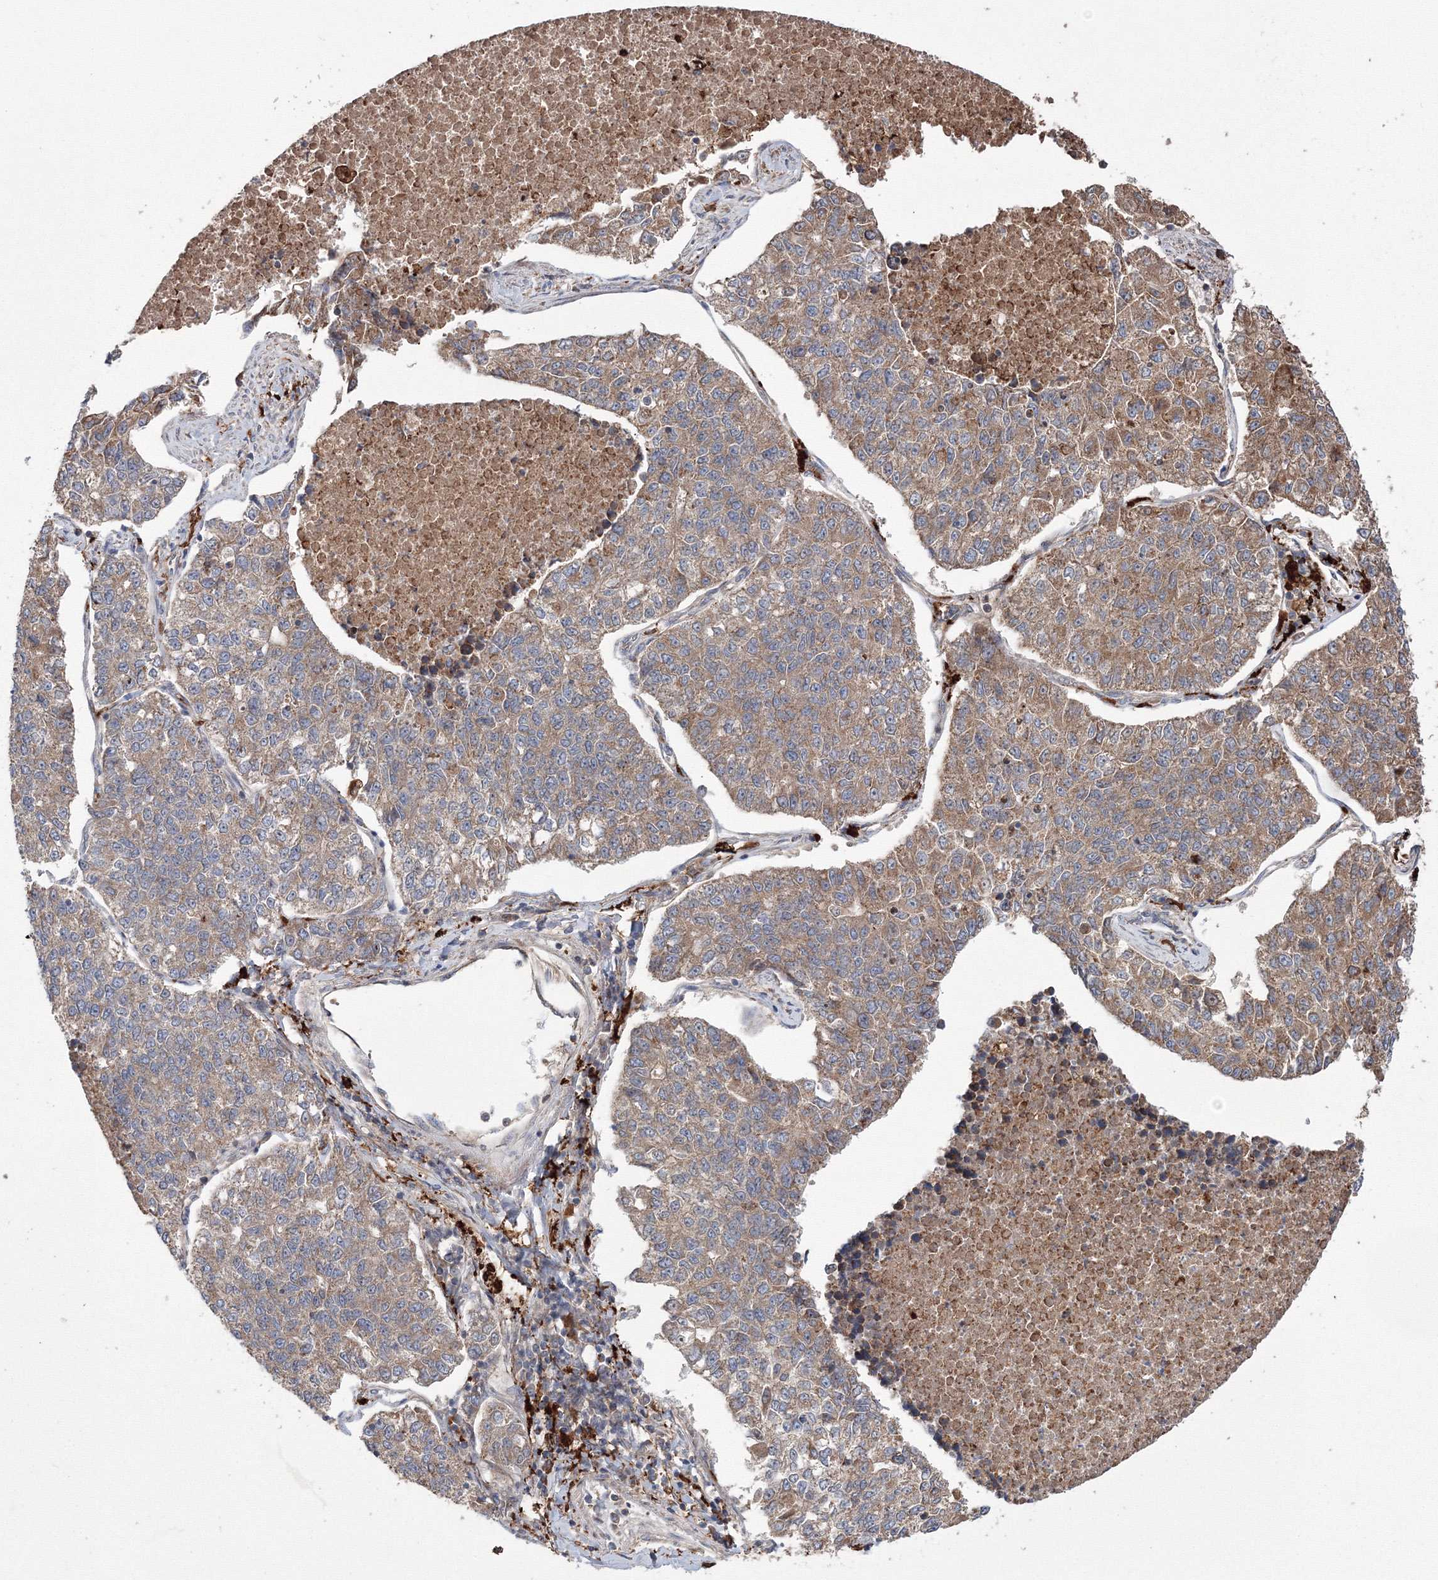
{"staining": {"intensity": "moderate", "quantity": ">75%", "location": "cytoplasmic/membranous"}, "tissue": "lung cancer", "cell_type": "Tumor cells", "image_type": "cancer", "snomed": [{"axis": "morphology", "description": "Adenocarcinoma, NOS"}, {"axis": "topography", "description": "Lung"}], "caption": "A micrograph showing moderate cytoplasmic/membranous staining in approximately >75% of tumor cells in adenocarcinoma (lung), as visualized by brown immunohistochemical staining.", "gene": "RANBP3L", "patient": {"sex": "male", "age": 49}}